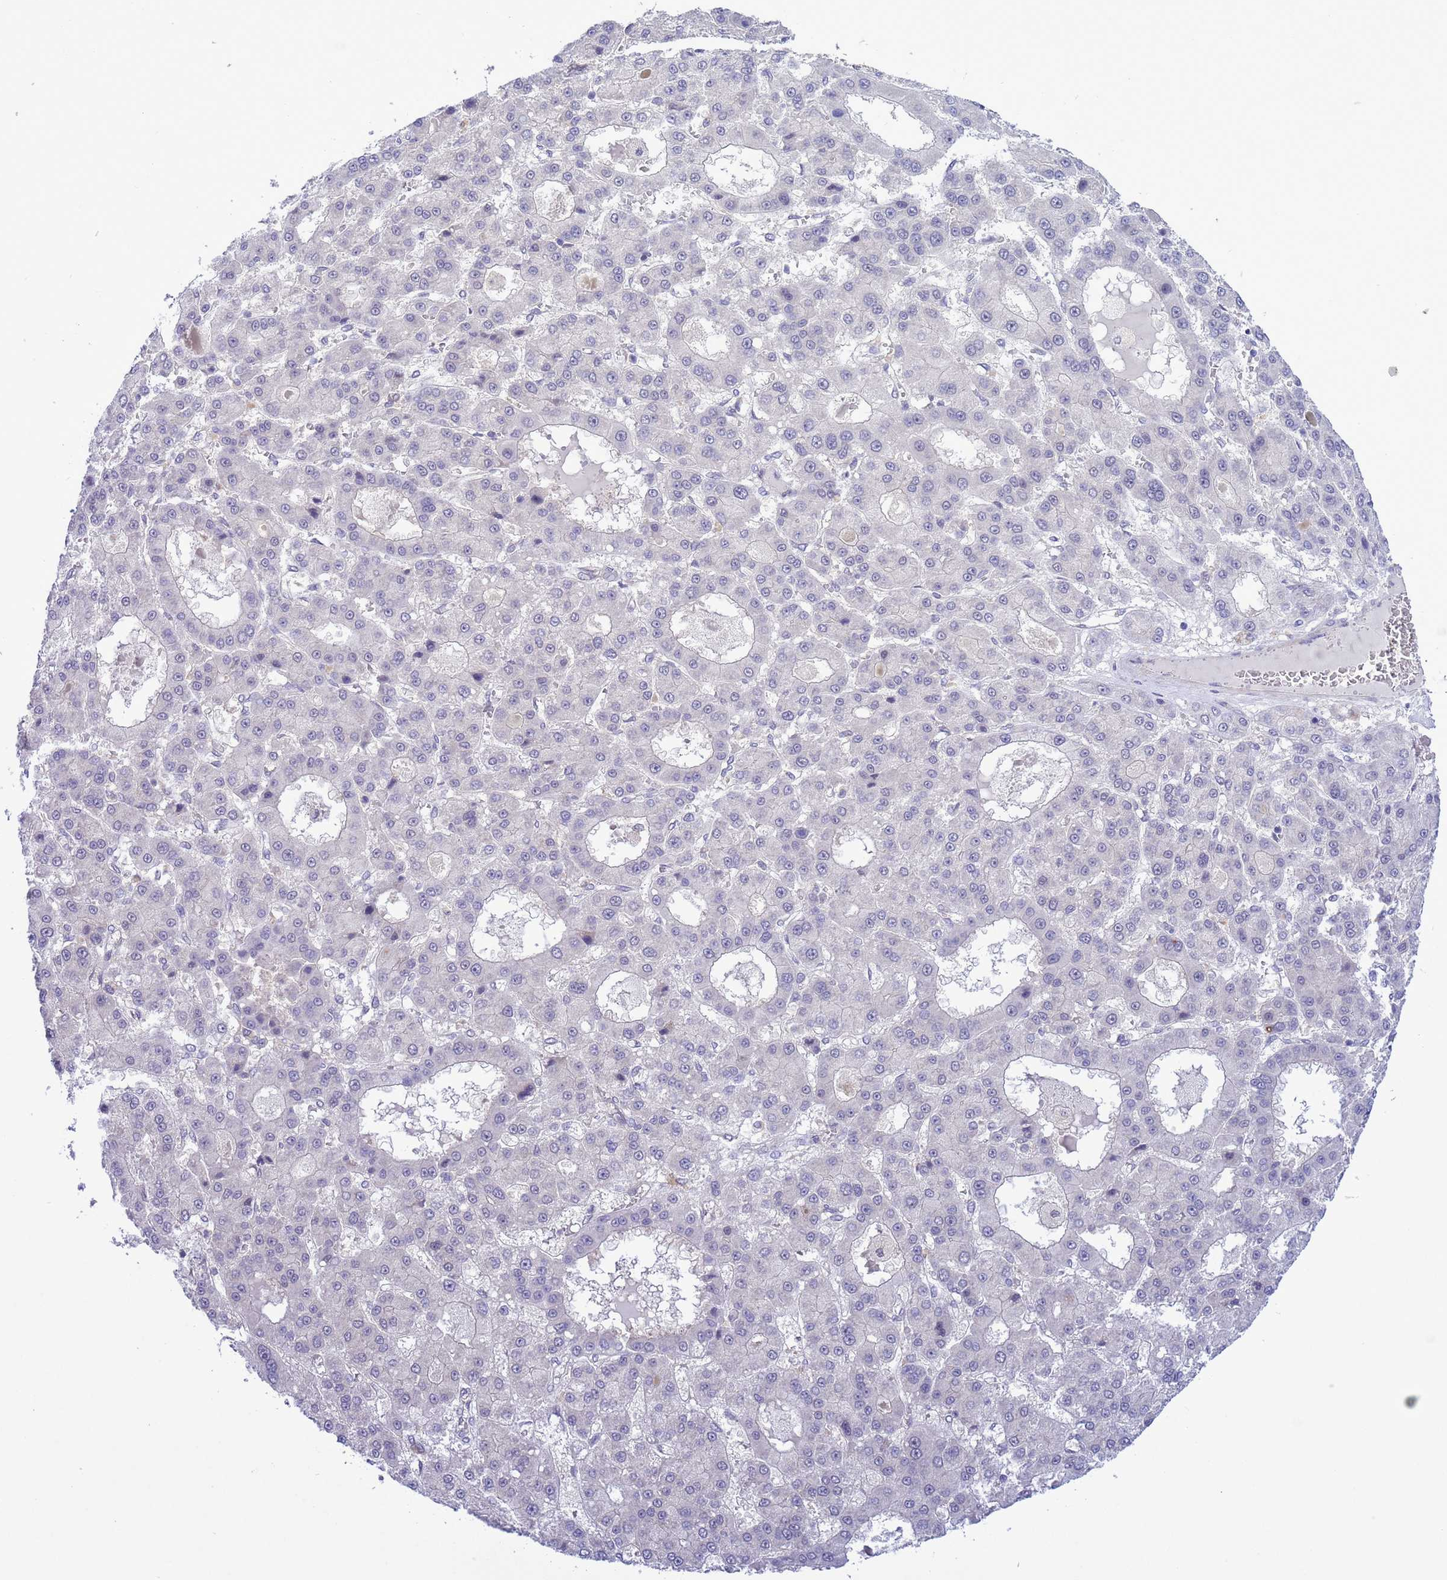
{"staining": {"intensity": "negative", "quantity": "none", "location": "none"}, "tissue": "liver cancer", "cell_type": "Tumor cells", "image_type": "cancer", "snomed": [{"axis": "morphology", "description": "Carcinoma, Hepatocellular, NOS"}, {"axis": "topography", "description": "Liver"}], "caption": "Immunohistochemistry histopathology image of human liver cancer stained for a protein (brown), which reveals no expression in tumor cells.", "gene": "ZNF461", "patient": {"sex": "male", "age": 70}}